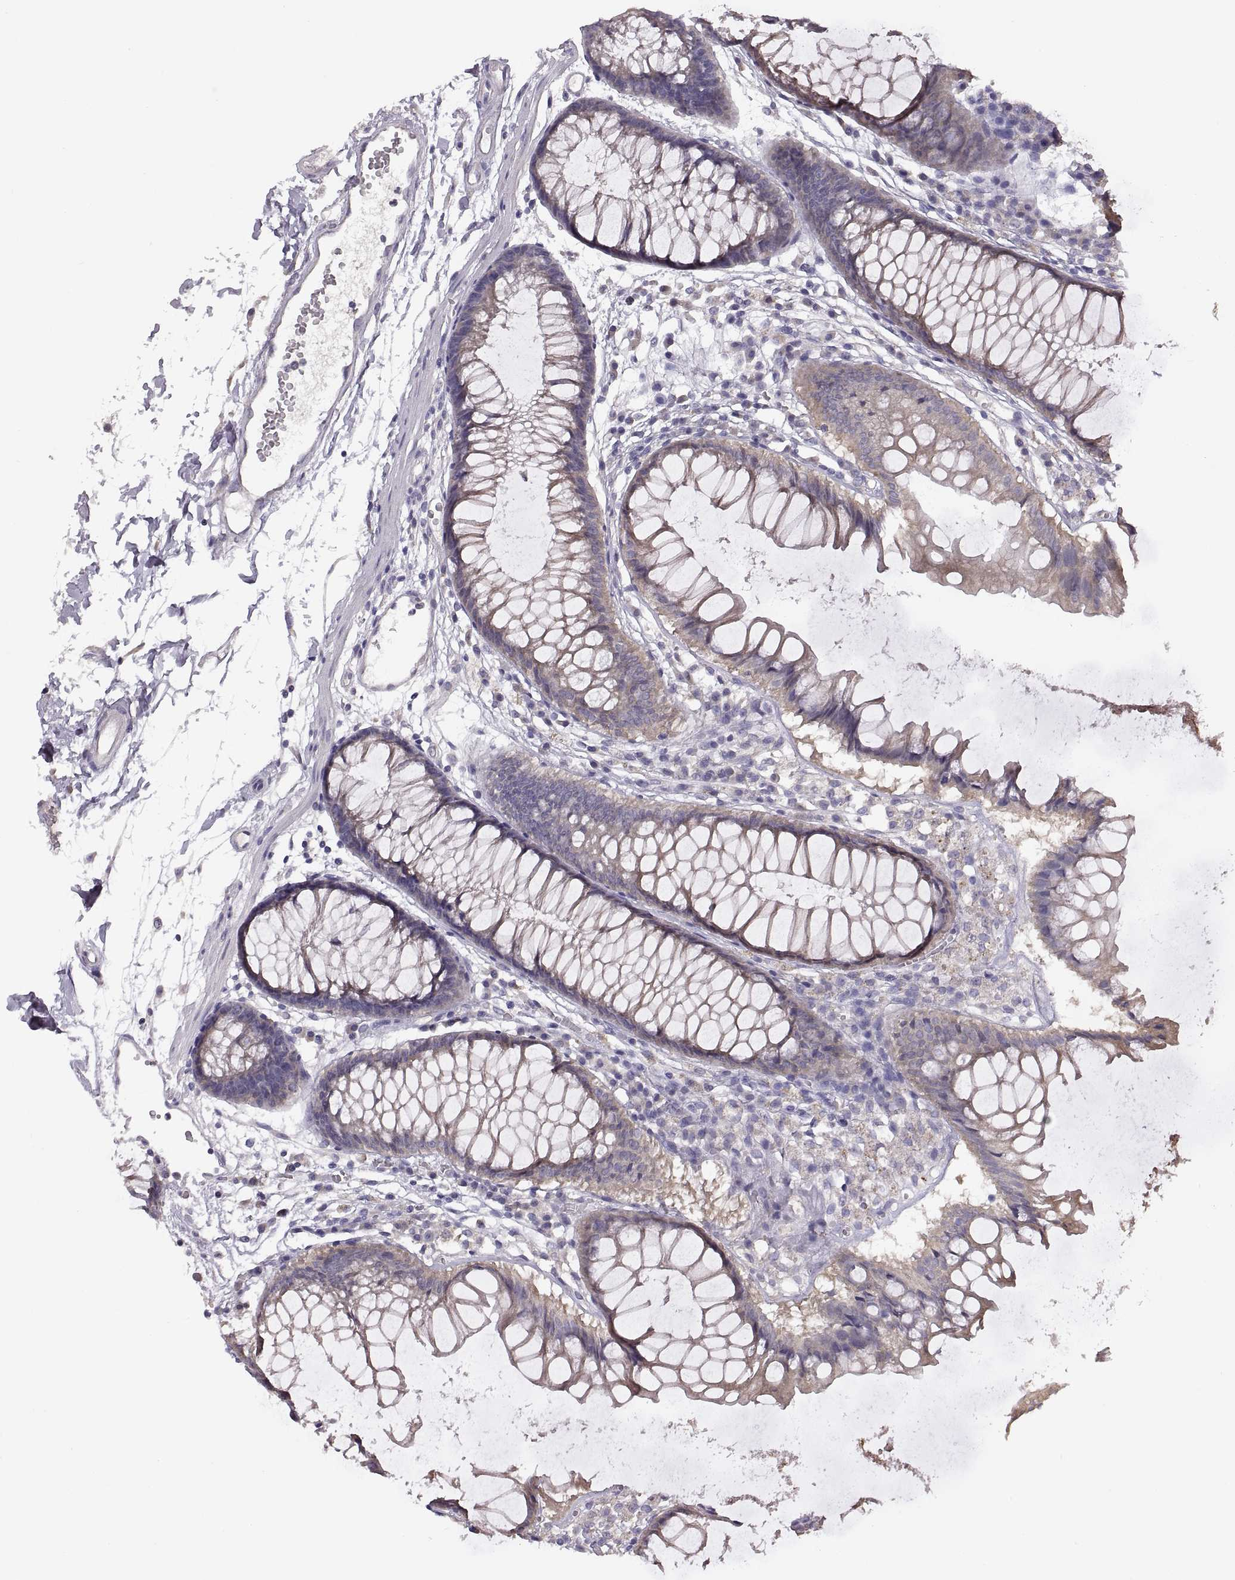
{"staining": {"intensity": "negative", "quantity": "none", "location": "none"}, "tissue": "colon", "cell_type": "Endothelial cells", "image_type": "normal", "snomed": [{"axis": "morphology", "description": "Normal tissue, NOS"}, {"axis": "morphology", "description": "Adenocarcinoma, NOS"}, {"axis": "topography", "description": "Colon"}], "caption": "High power microscopy micrograph of an immunohistochemistry photomicrograph of unremarkable colon, revealing no significant positivity in endothelial cells.", "gene": "ACSBG2", "patient": {"sex": "male", "age": 65}}